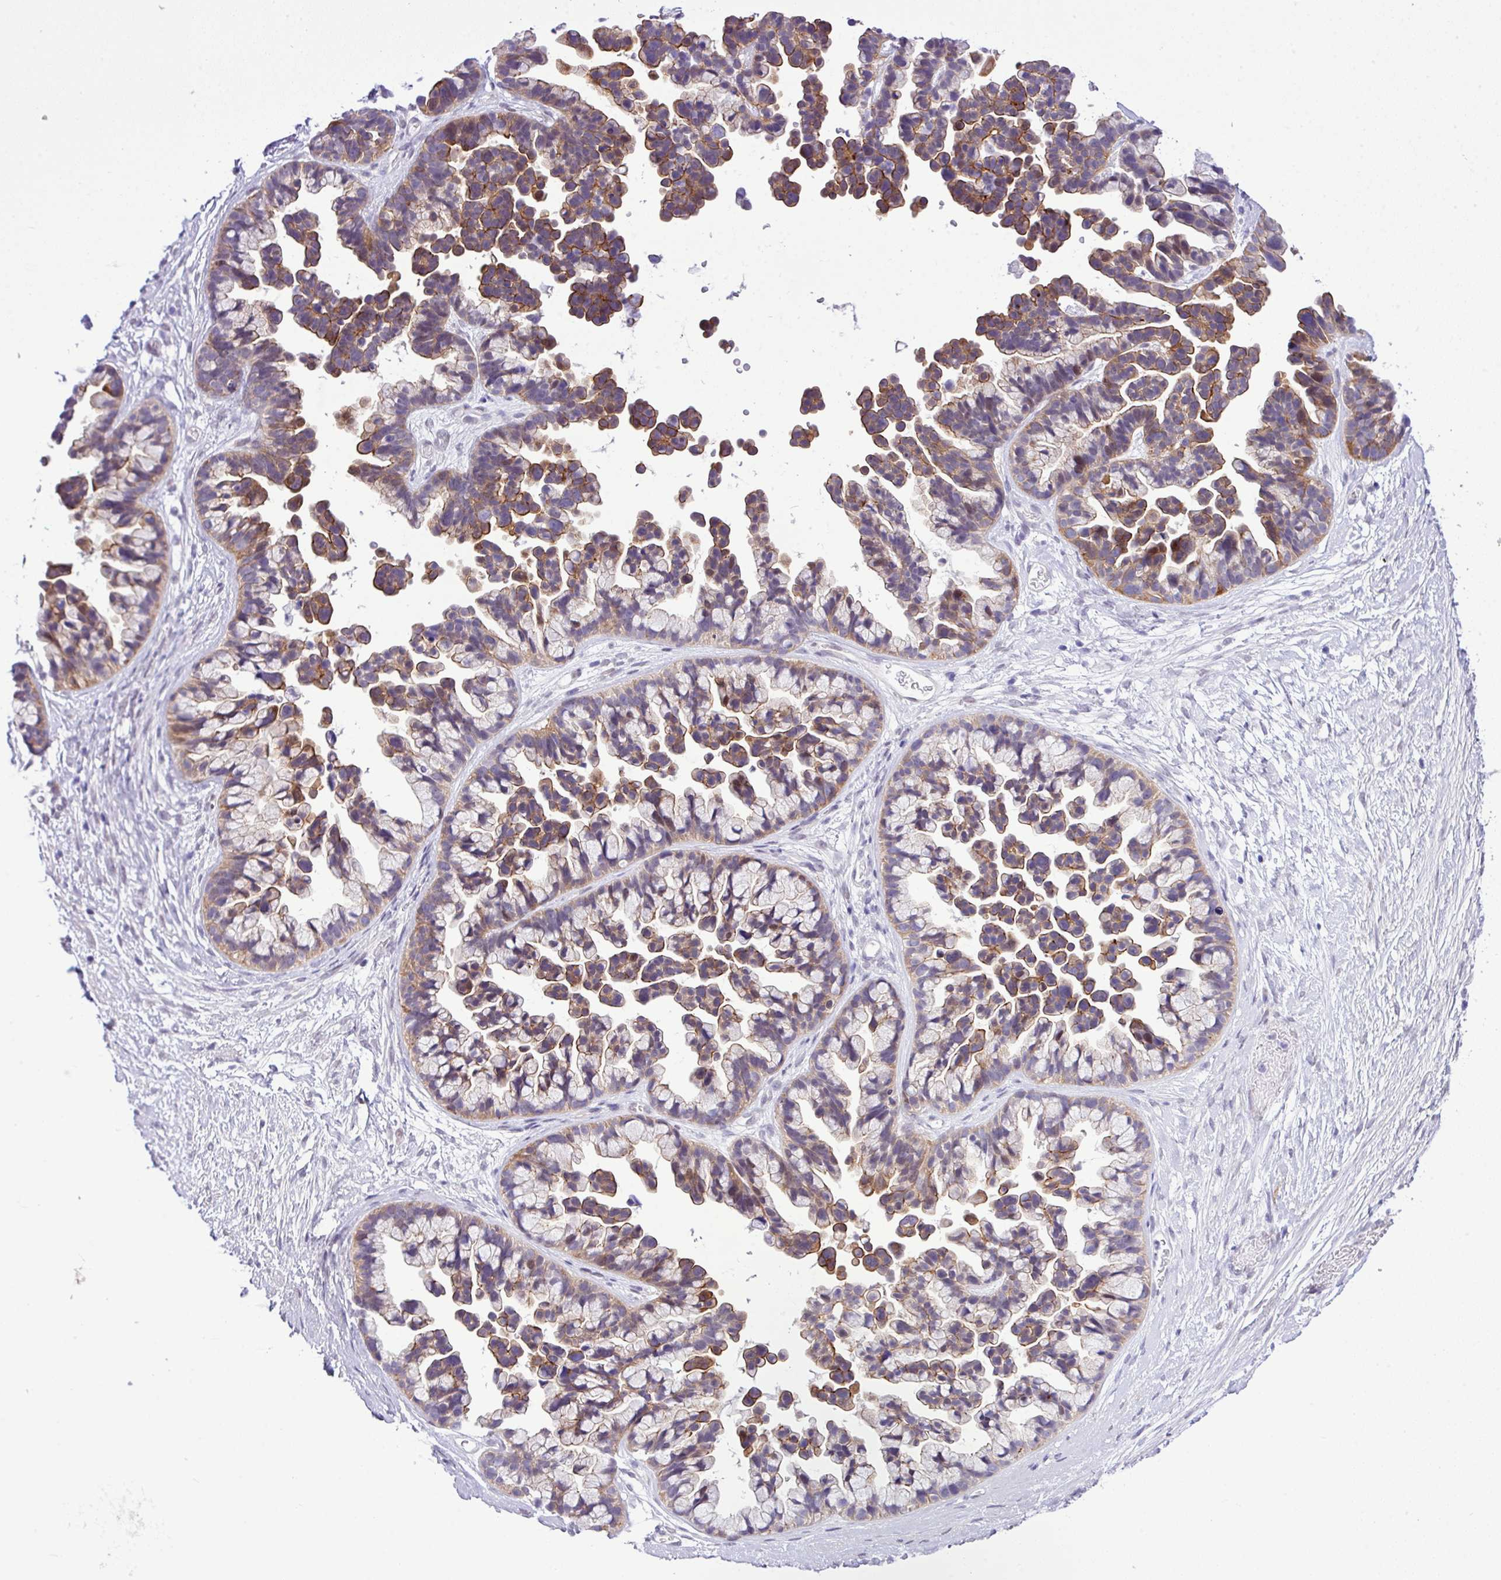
{"staining": {"intensity": "moderate", "quantity": ">75%", "location": "cytoplasmic/membranous"}, "tissue": "ovarian cancer", "cell_type": "Tumor cells", "image_type": "cancer", "snomed": [{"axis": "morphology", "description": "Cystadenocarcinoma, serous, NOS"}, {"axis": "topography", "description": "Ovary"}], "caption": "DAB immunohistochemical staining of human ovarian serous cystadenocarcinoma demonstrates moderate cytoplasmic/membranous protein positivity in about >75% of tumor cells.", "gene": "YLPM1", "patient": {"sex": "female", "age": 56}}